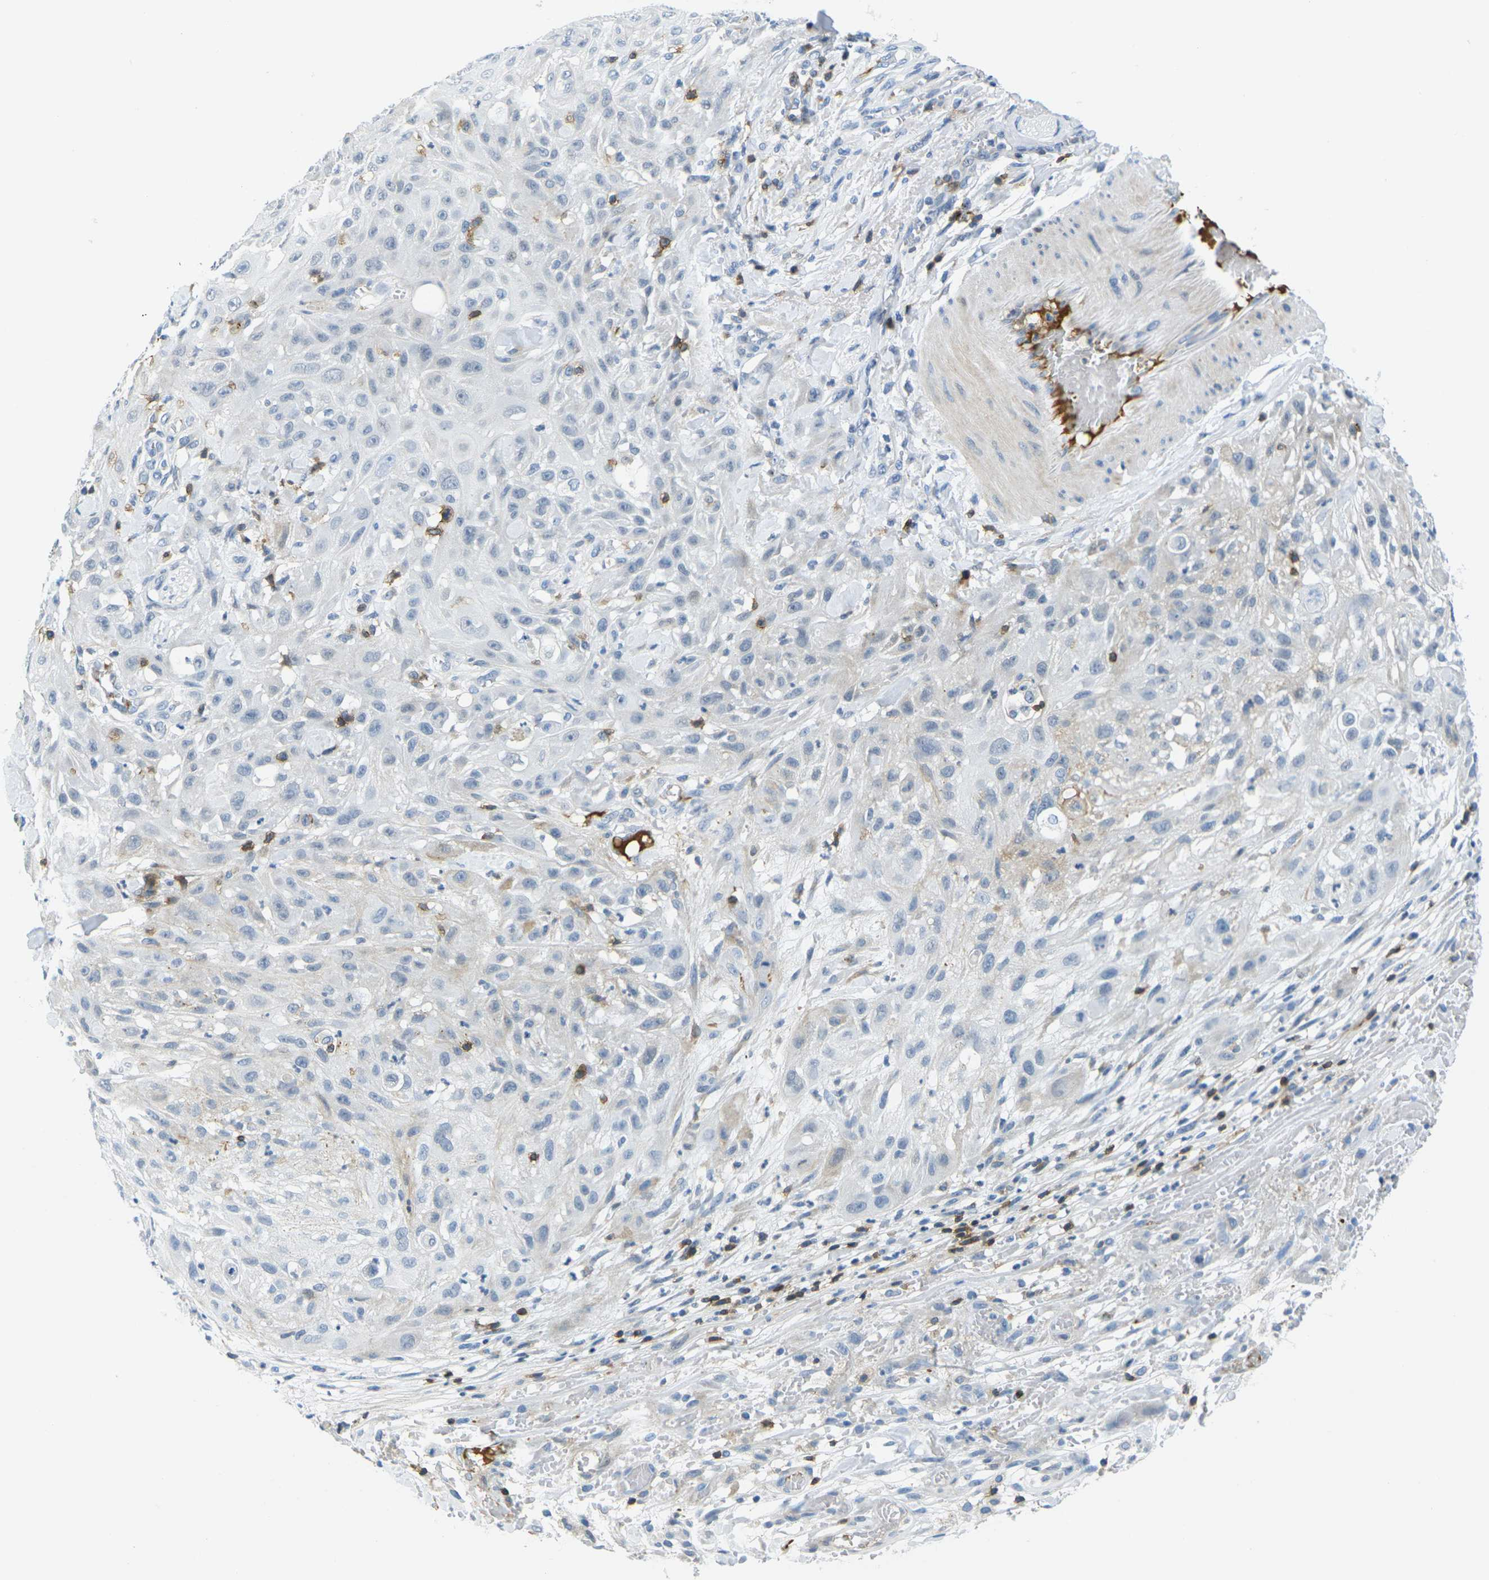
{"staining": {"intensity": "negative", "quantity": "none", "location": "none"}, "tissue": "skin cancer", "cell_type": "Tumor cells", "image_type": "cancer", "snomed": [{"axis": "morphology", "description": "Squamous cell carcinoma, NOS"}, {"axis": "topography", "description": "Skin"}], "caption": "Immunohistochemistry photomicrograph of neoplastic tissue: human skin squamous cell carcinoma stained with DAB (3,3'-diaminobenzidine) displays no significant protein staining in tumor cells. (DAB (3,3'-diaminobenzidine) immunohistochemistry (IHC) with hematoxylin counter stain).", "gene": "CD3D", "patient": {"sex": "male", "age": 75}}